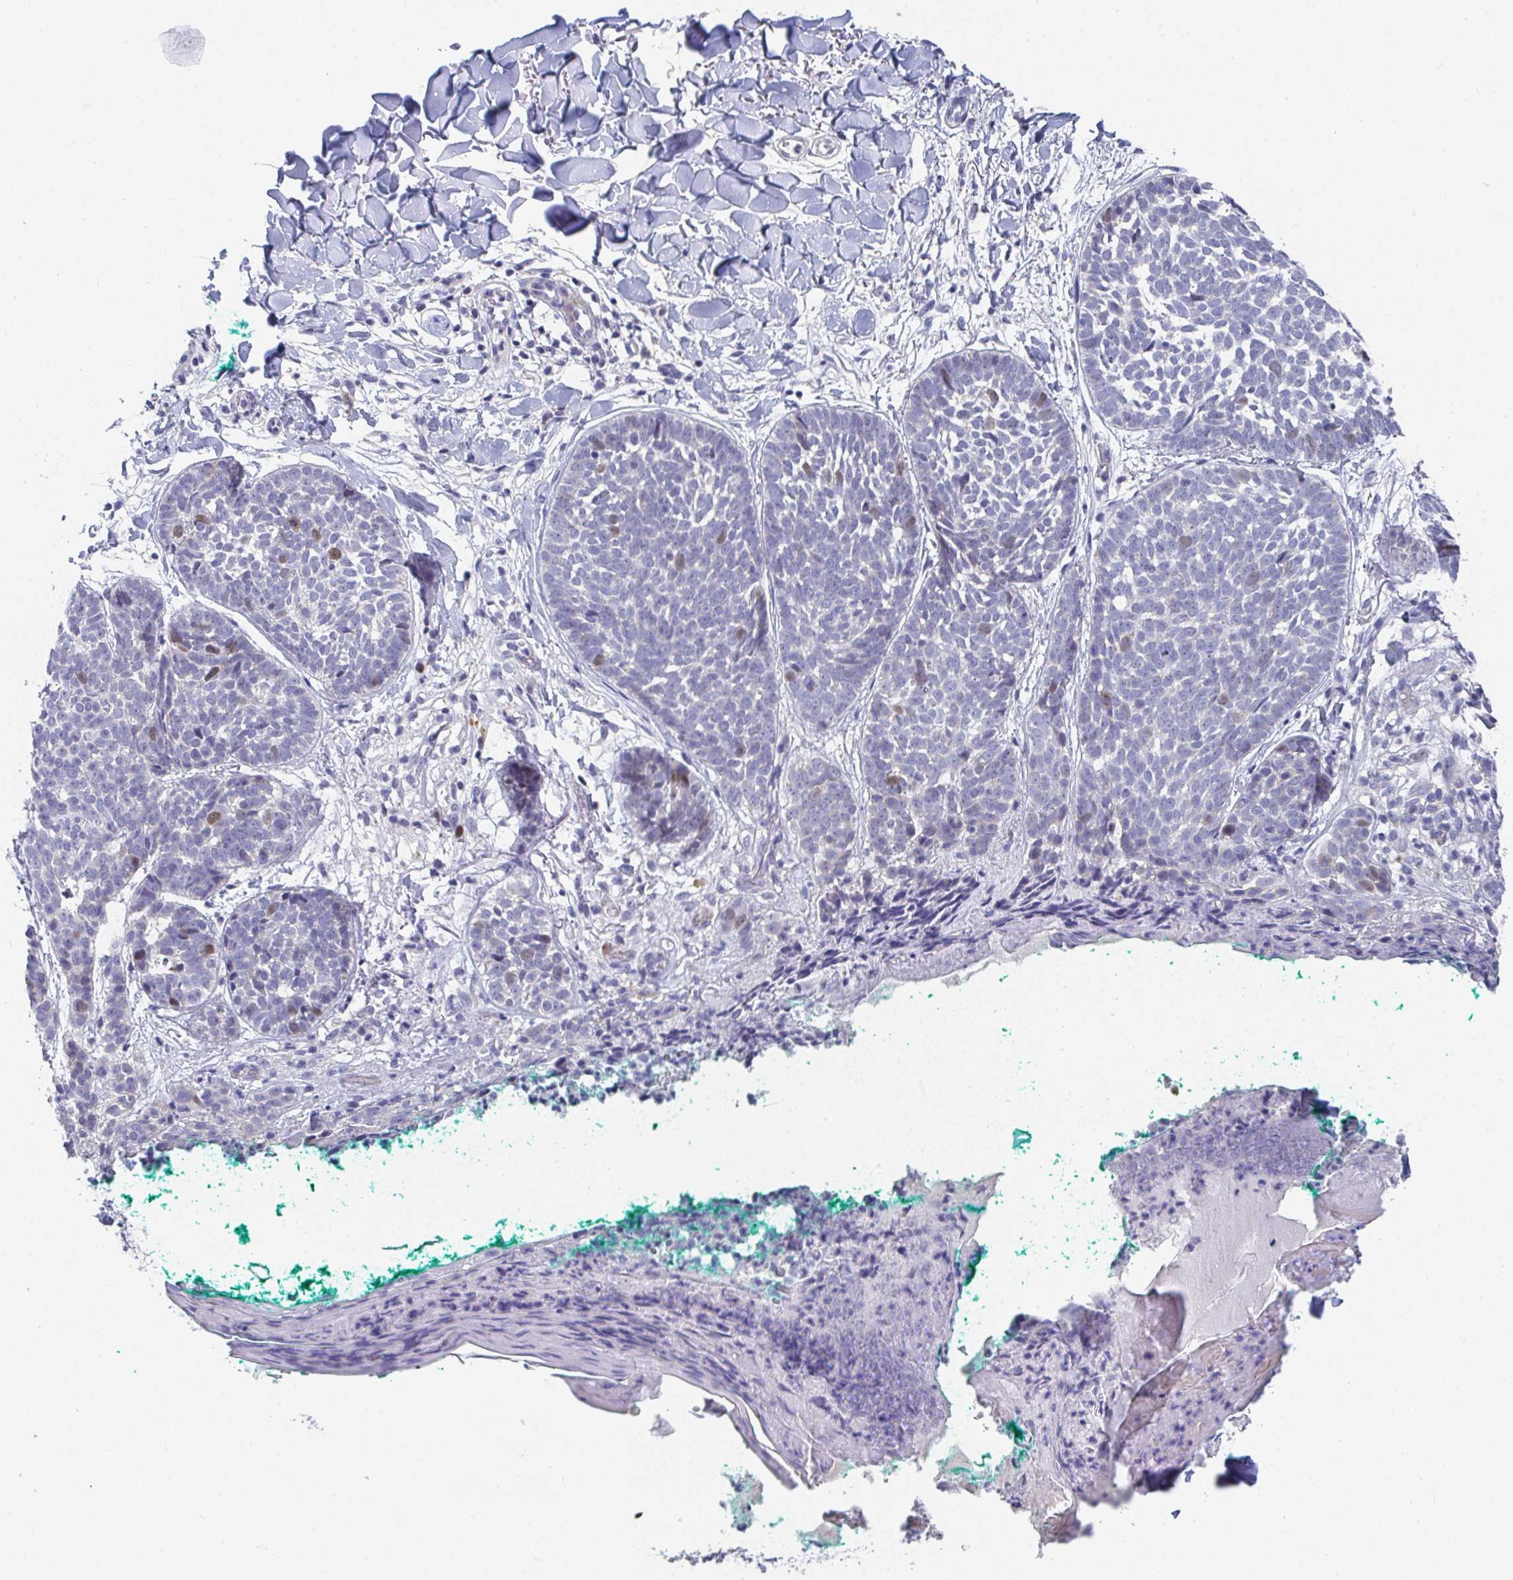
{"staining": {"intensity": "weak", "quantity": "<25%", "location": "nuclear"}, "tissue": "skin cancer", "cell_type": "Tumor cells", "image_type": "cancer", "snomed": [{"axis": "morphology", "description": "Basal cell carcinoma"}, {"axis": "topography", "description": "Skin"}, {"axis": "topography", "description": "Skin of neck"}, {"axis": "topography", "description": "Skin of shoulder"}, {"axis": "topography", "description": "Skin of back"}], "caption": "Immunohistochemical staining of skin cancer (basal cell carcinoma) shows no significant expression in tumor cells.", "gene": "ATP5F1C", "patient": {"sex": "male", "age": 80}}